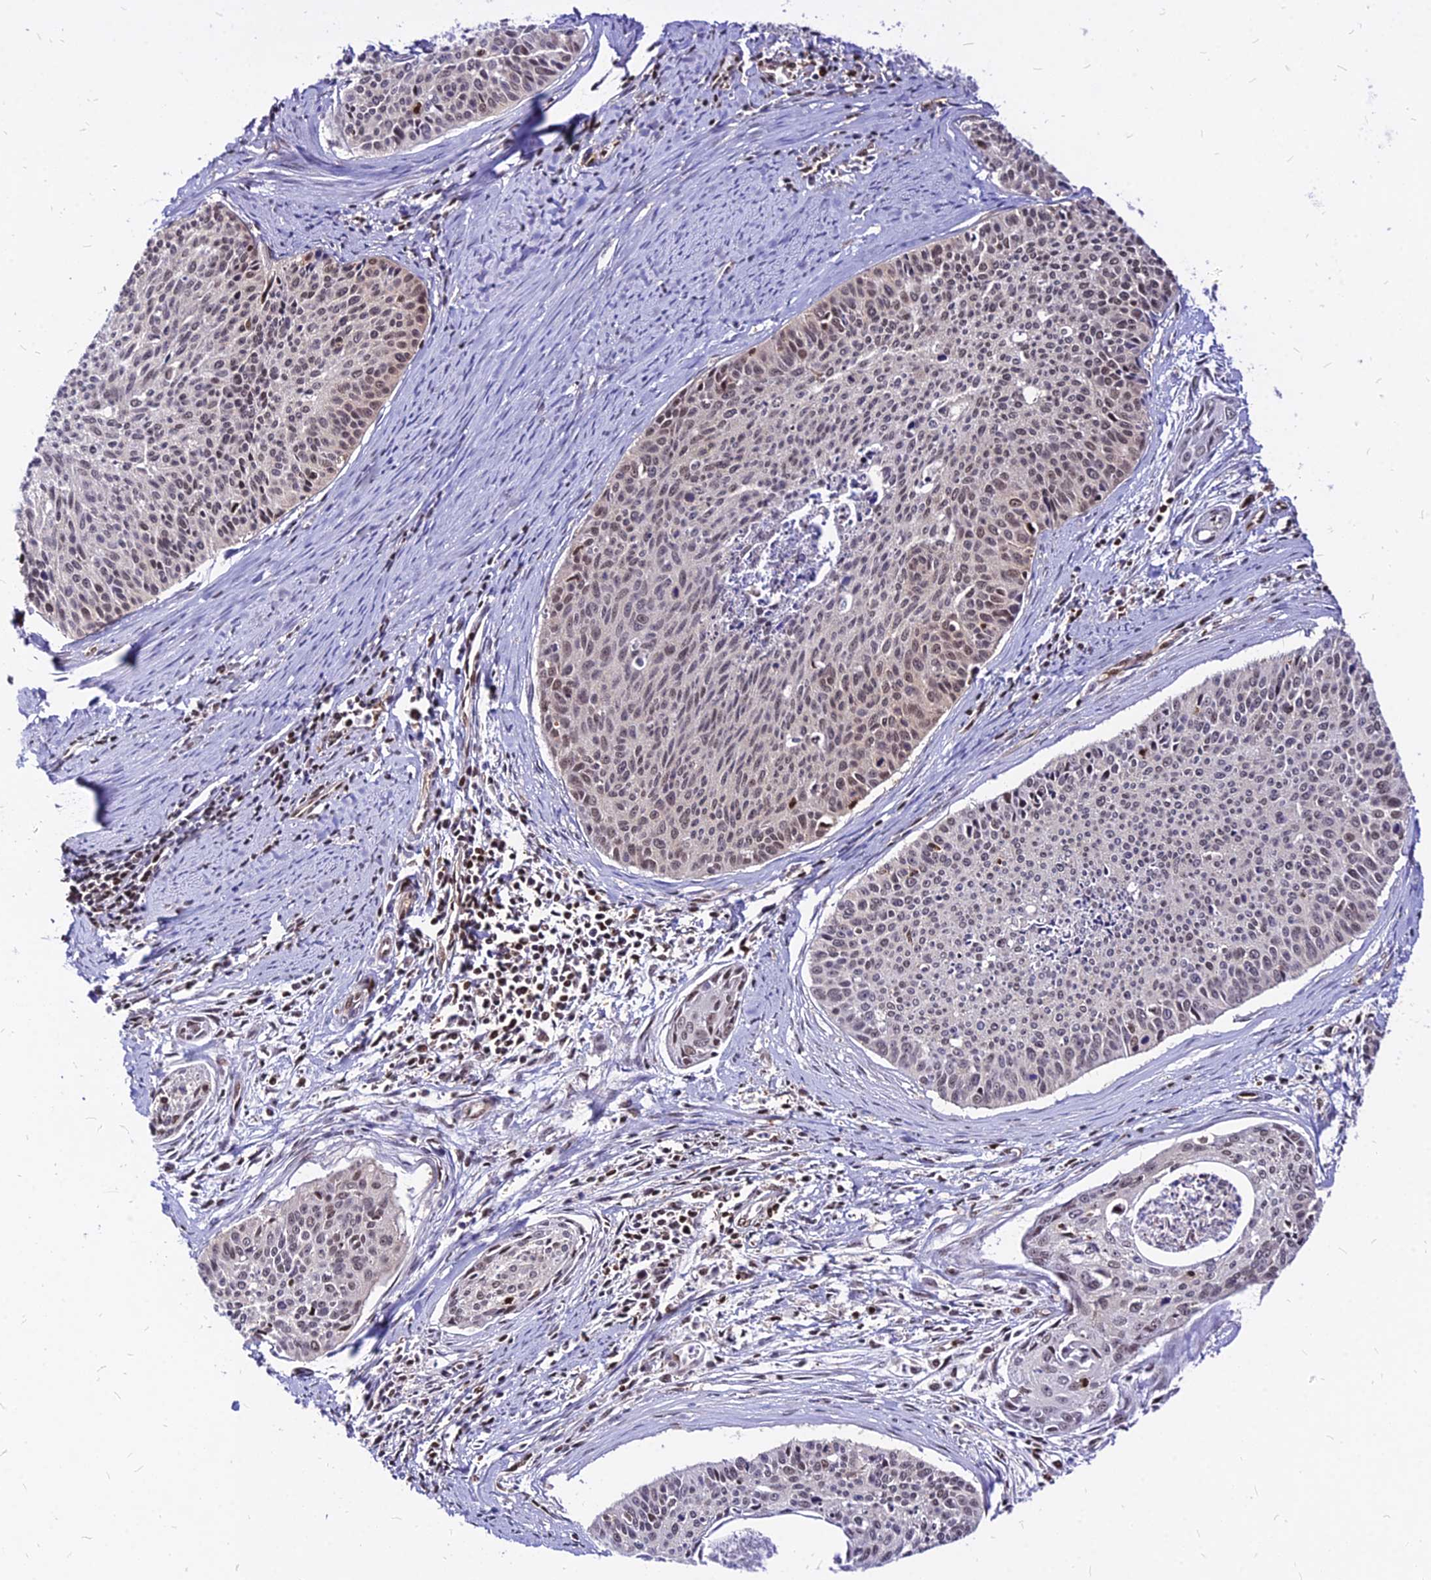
{"staining": {"intensity": "weak", "quantity": "25%-75%", "location": "nuclear"}, "tissue": "cervical cancer", "cell_type": "Tumor cells", "image_type": "cancer", "snomed": [{"axis": "morphology", "description": "Squamous cell carcinoma, NOS"}, {"axis": "topography", "description": "Cervix"}], "caption": "Squamous cell carcinoma (cervical) was stained to show a protein in brown. There is low levels of weak nuclear positivity in about 25%-75% of tumor cells.", "gene": "PAXX", "patient": {"sex": "female", "age": 55}}